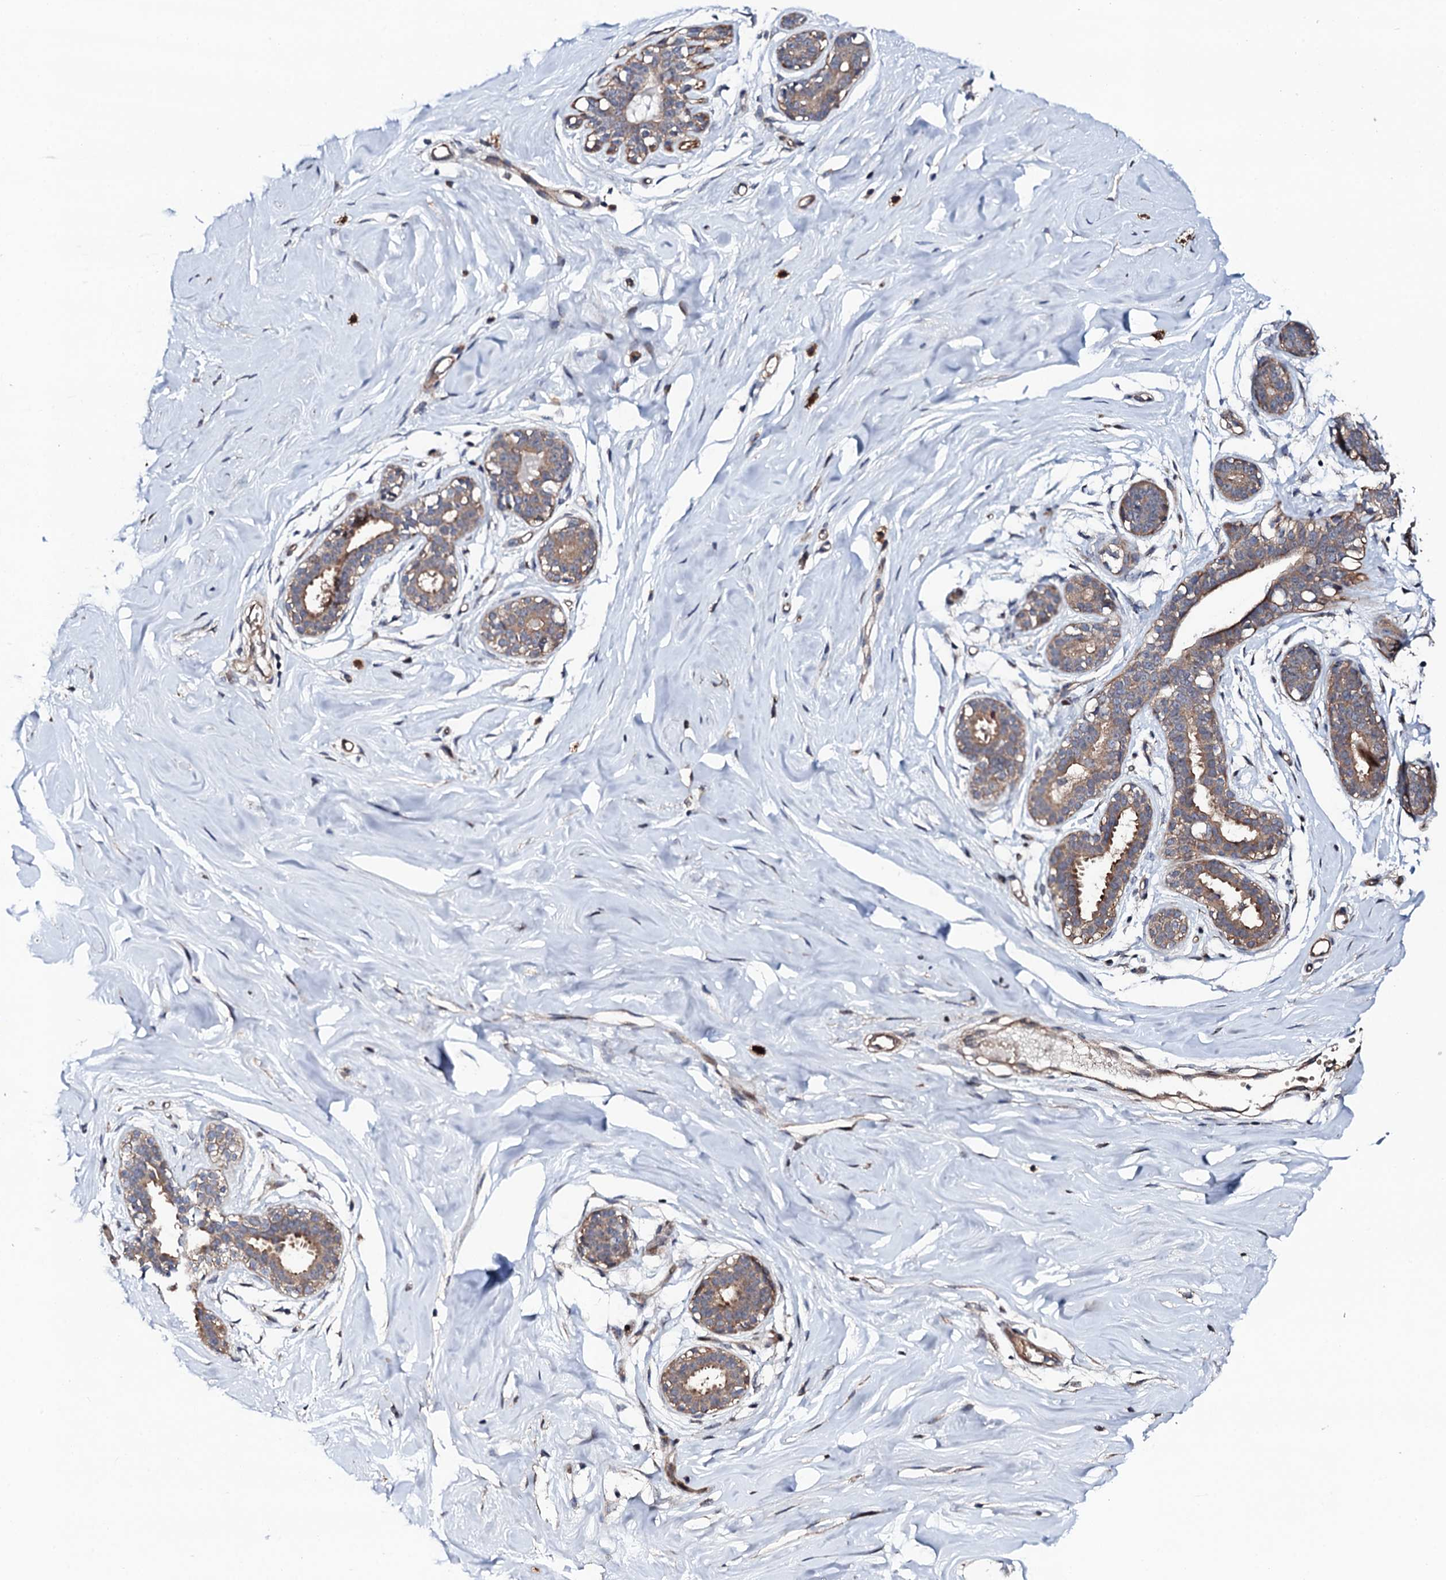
{"staining": {"intensity": "negative", "quantity": "none", "location": "none"}, "tissue": "breast", "cell_type": "Adipocytes", "image_type": "normal", "snomed": [{"axis": "morphology", "description": "Normal tissue, NOS"}, {"axis": "morphology", "description": "Adenoma, NOS"}, {"axis": "topography", "description": "Breast"}], "caption": "Normal breast was stained to show a protein in brown. There is no significant positivity in adipocytes.", "gene": "CIAO2A", "patient": {"sex": "female", "age": 23}}